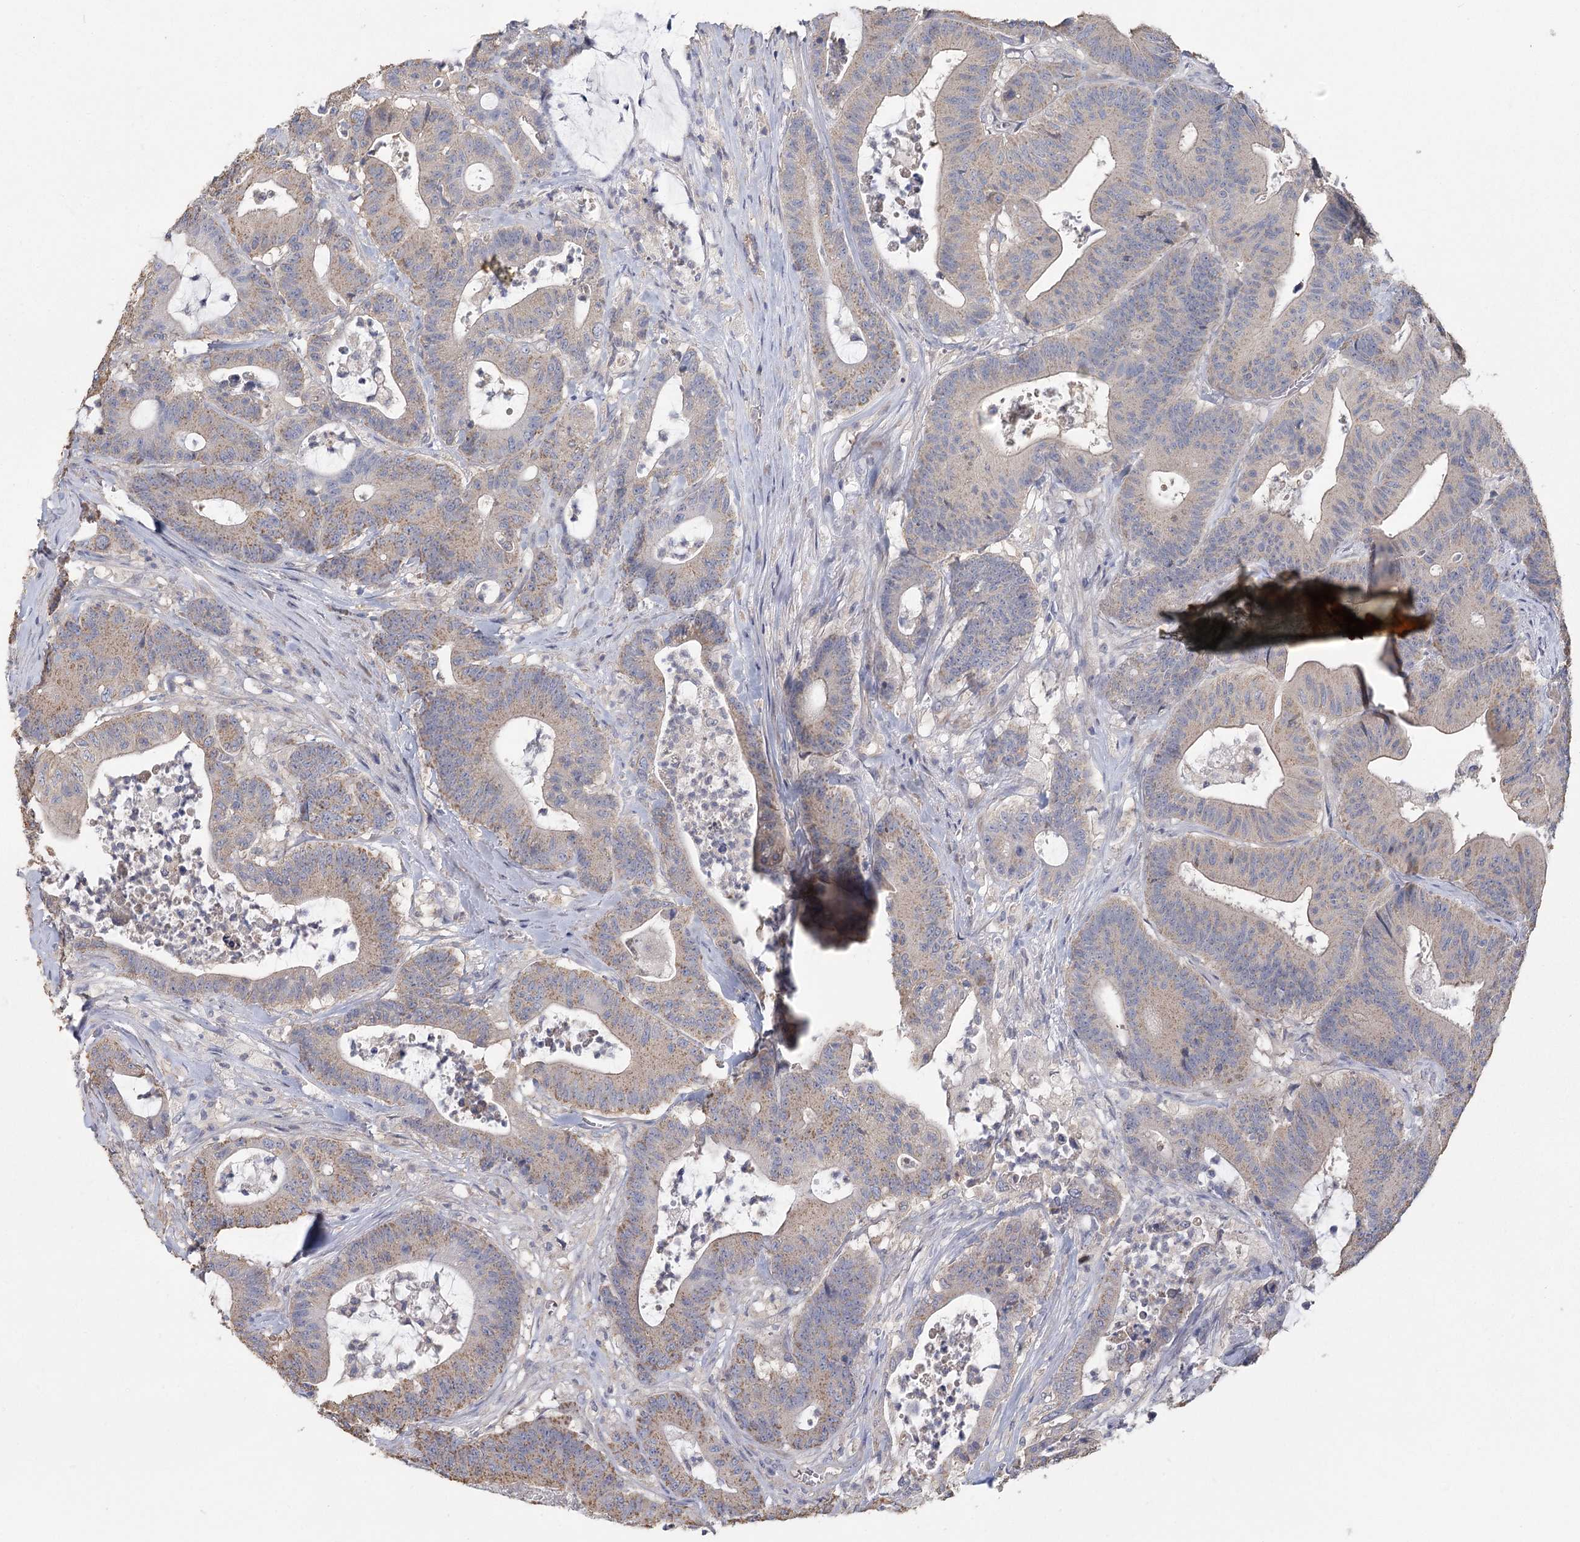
{"staining": {"intensity": "weak", "quantity": "25%-75%", "location": "cytoplasmic/membranous"}, "tissue": "colorectal cancer", "cell_type": "Tumor cells", "image_type": "cancer", "snomed": [{"axis": "morphology", "description": "Adenocarcinoma, NOS"}, {"axis": "topography", "description": "Colon"}], "caption": "Weak cytoplasmic/membranous staining is present in approximately 25%-75% of tumor cells in colorectal cancer (adenocarcinoma).", "gene": "CNTLN", "patient": {"sex": "female", "age": 84}}